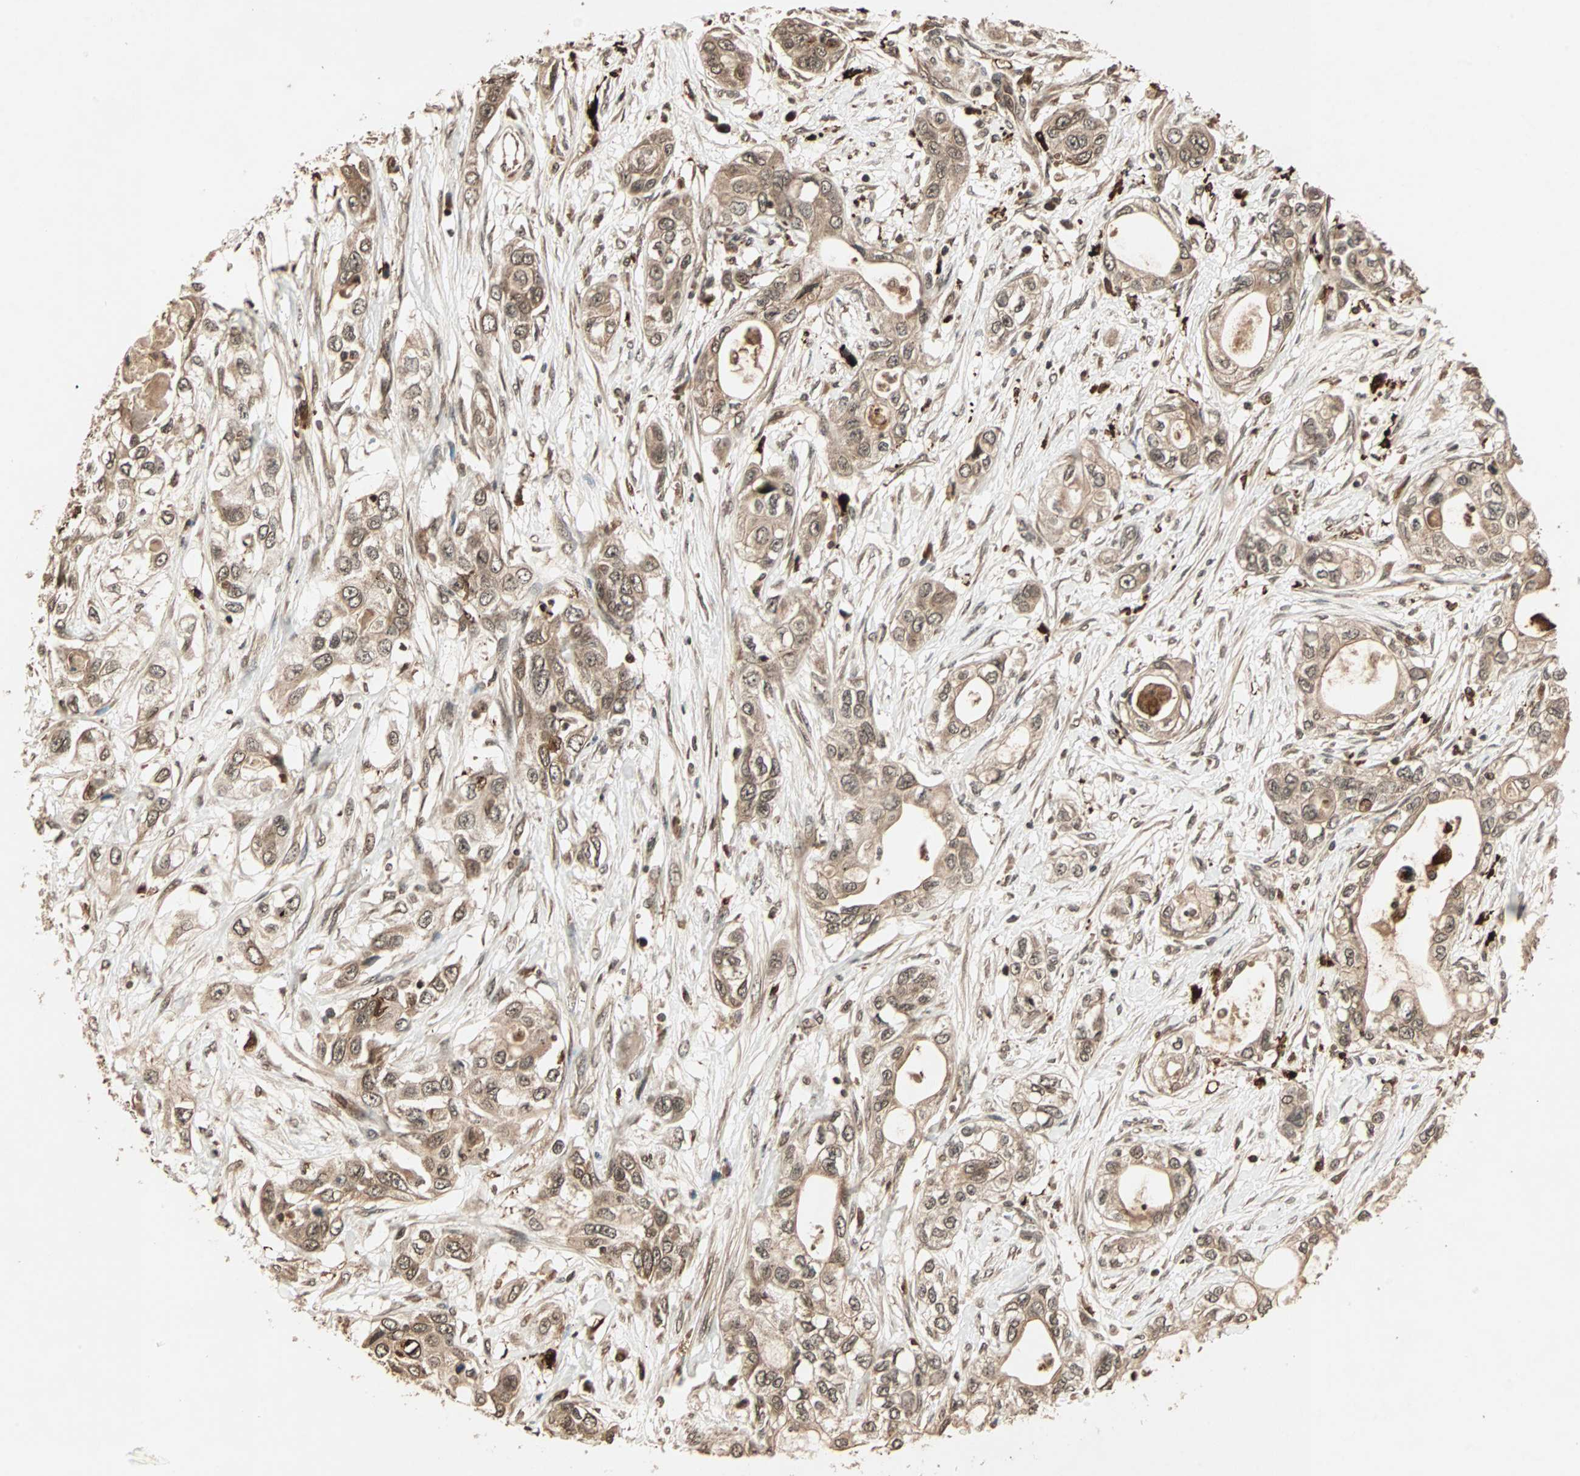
{"staining": {"intensity": "moderate", "quantity": ">75%", "location": "cytoplasmic/membranous,nuclear"}, "tissue": "pancreatic cancer", "cell_type": "Tumor cells", "image_type": "cancer", "snomed": [{"axis": "morphology", "description": "Adenocarcinoma, NOS"}, {"axis": "topography", "description": "Pancreas"}], "caption": "Protein analysis of pancreatic adenocarcinoma tissue displays moderate cytoplasmic/membranous and nuclear expression in about >75% of tumor cells.", "gene": "RFFL", "patient": {"sex": "female", "age": 70}}